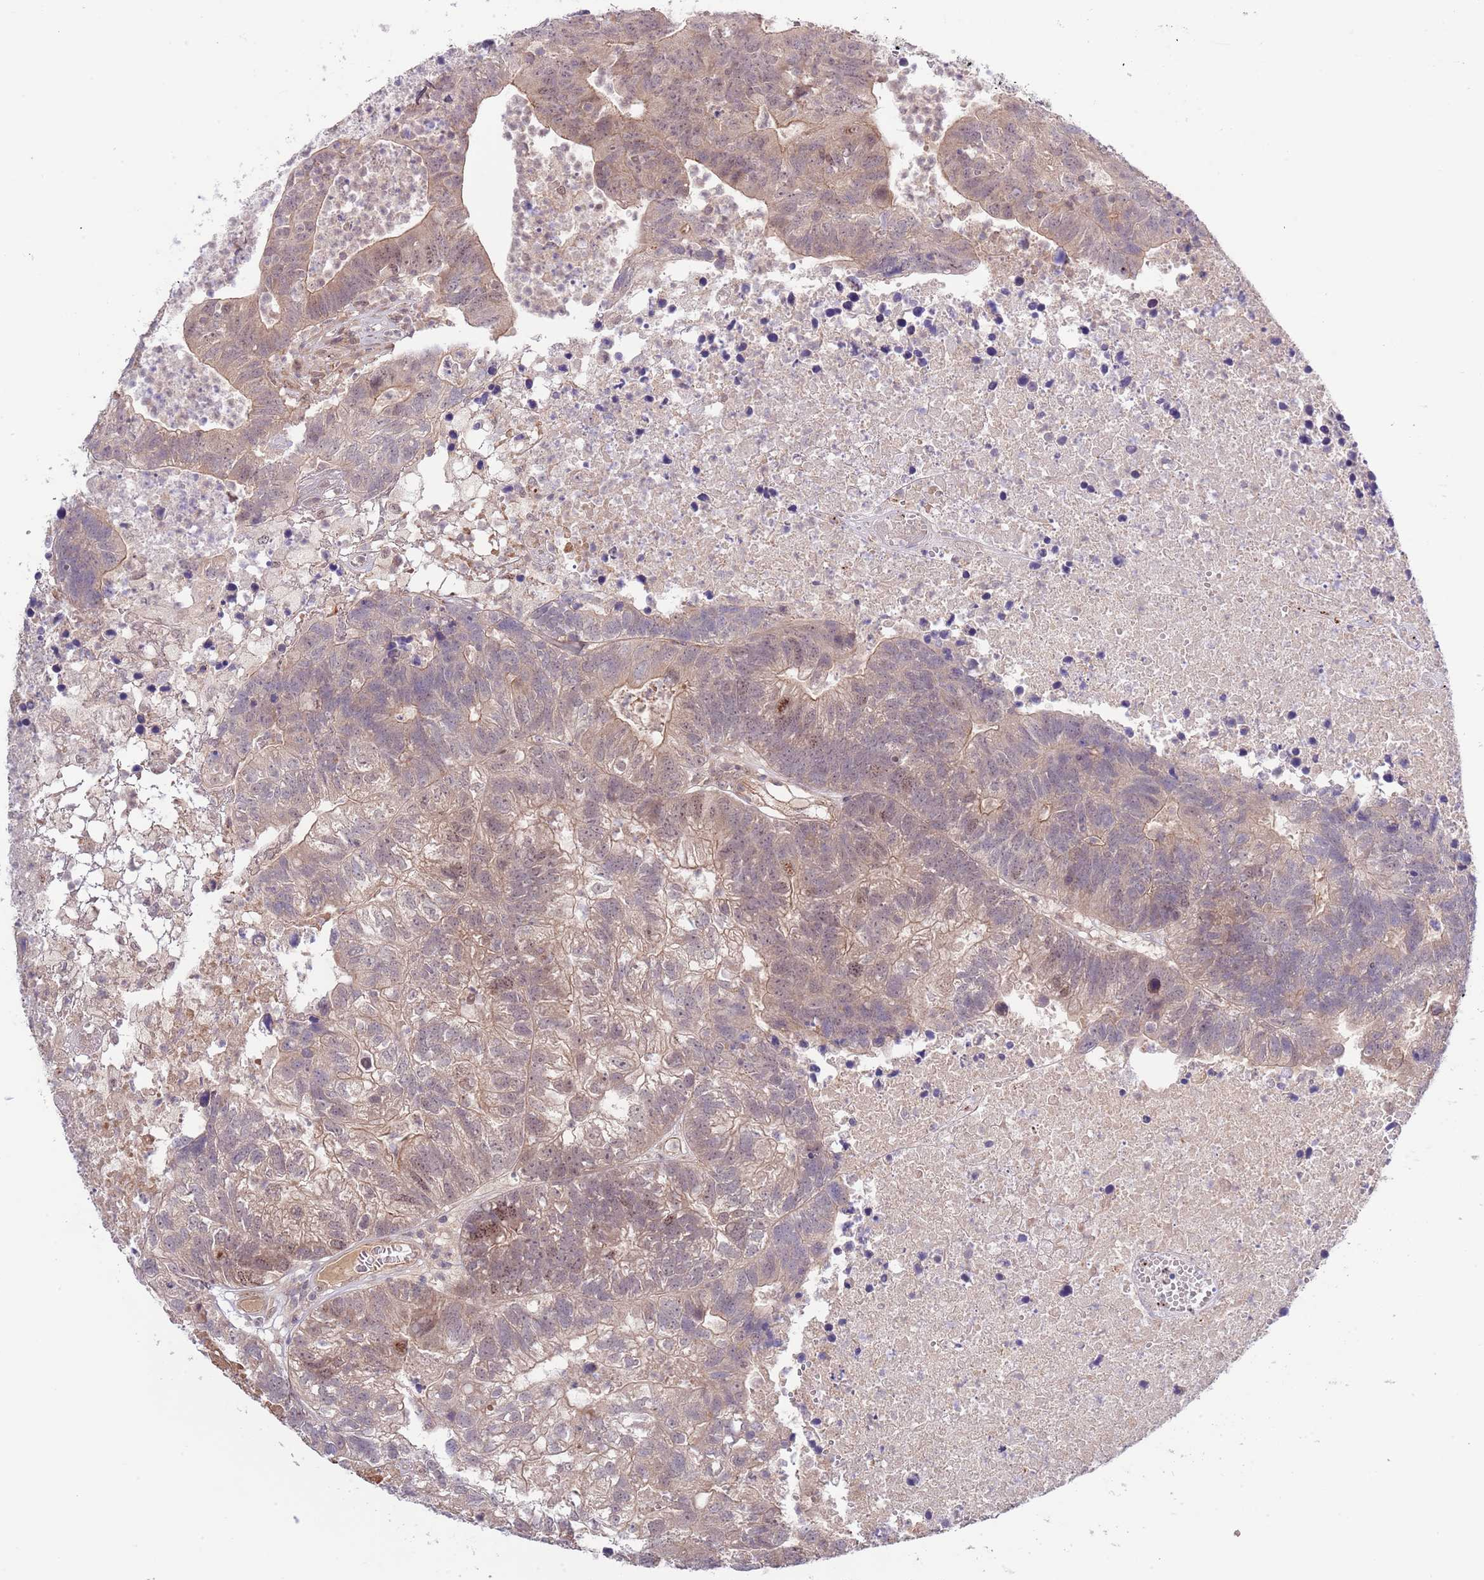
{"staining": {"intensity": "weak", "quantity": "25%-75%", "location": "cytoplasmic/membranous,nuclear"}, "tissue": "colorectal cancer", "cell_type": "Tumor cells", "image_type": "cancer", "snomed": [{"axis": "morphology", "description": "Adenocarcinoma, NOS"}, {"axis": "topography", "description": "Colon"}], "caption": "The micrograph shows a brown stain indicating the presence of a protein in the cytoplasmic/membranous and nuclear of tumor cells in colorectal adenocarcinoma. (DAB = brown stain, brightfield microscopy at high magnification).", "gene": "PRR16", "patient": {"sex": "female", "age": 48}}